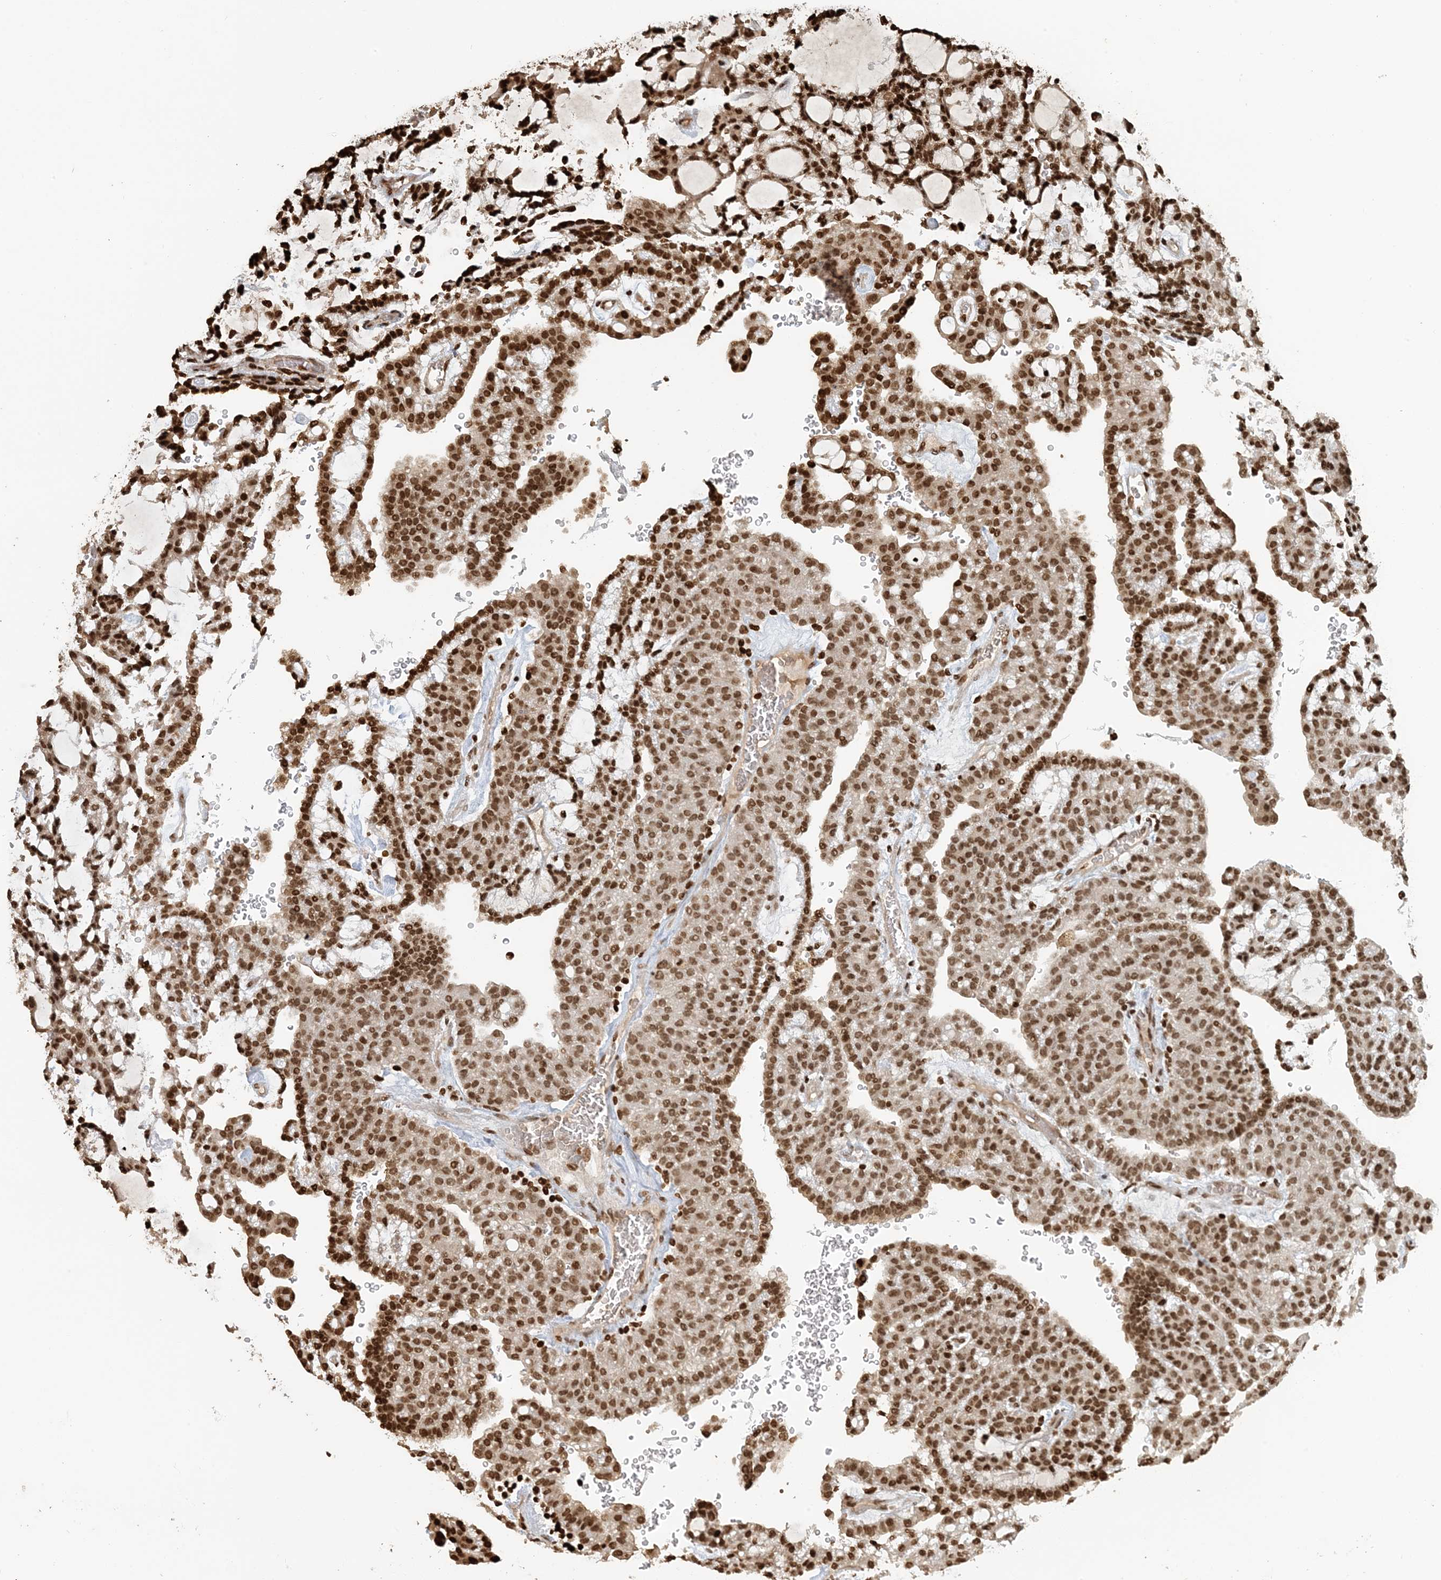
{"staining": {"intensity": "strong", "quantity": ">75%", "location": "nuclear"}, "tissue": "renal cancer", "cell_type": "Tumor cells", "image_type": "cancer", "snomed": [{"axis": "morphology", "description": "Adenocarcinoma, NOS"}, {"axis": "topography", "description": "Kidney"}], "caption": "A brown stain shows strong nuclear staining of a protein in human renal cancer tumor cells. (DAB (3,3'-diaminobenzidine) IHC with brightfield microscopy, high magnification).", "gene": "H3-3B", "patient": {"sex": "male", "age": 63}}